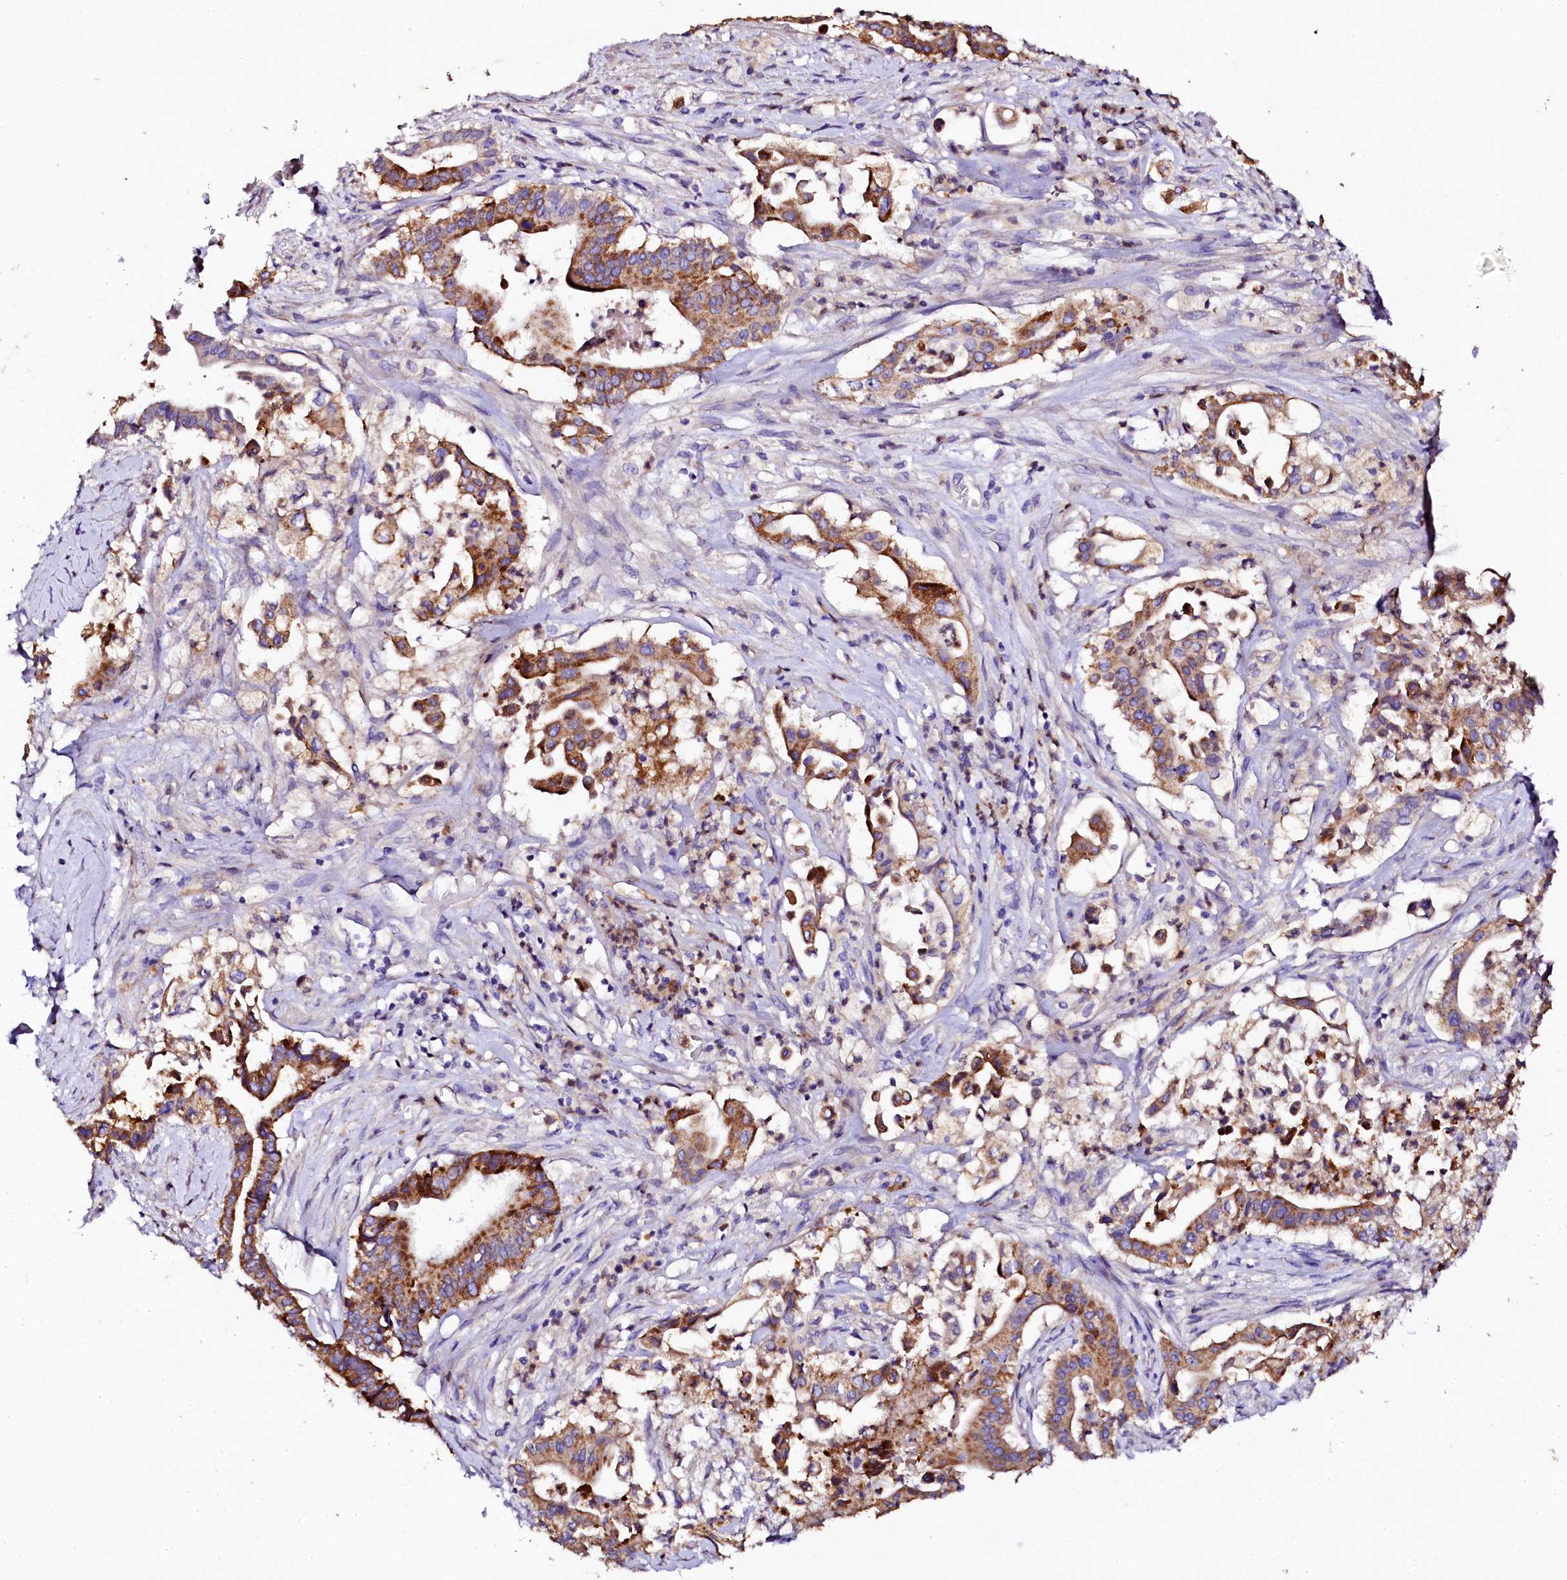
{"staining": {"intensity": "strong", "quantity": ">75%", "location": "cytoplasmic/membranous"}, "tissue": "pancreatic cancer", "cell_type": "Tumor cells", "image_type": "cancer", "snomed": [{"axis": "morphology", "description": "Adenocarcinoma, NOS"}, {"axis": "topography", "description": "Pancreas"}], "caption": "Adenocarcinoma (pancreatic) tissue reveals strong cytoplasmic/membranous positivity in about >75% of tumor cells", "gene": "NAA16", "patient": {"sex": "female", "age": 77}}